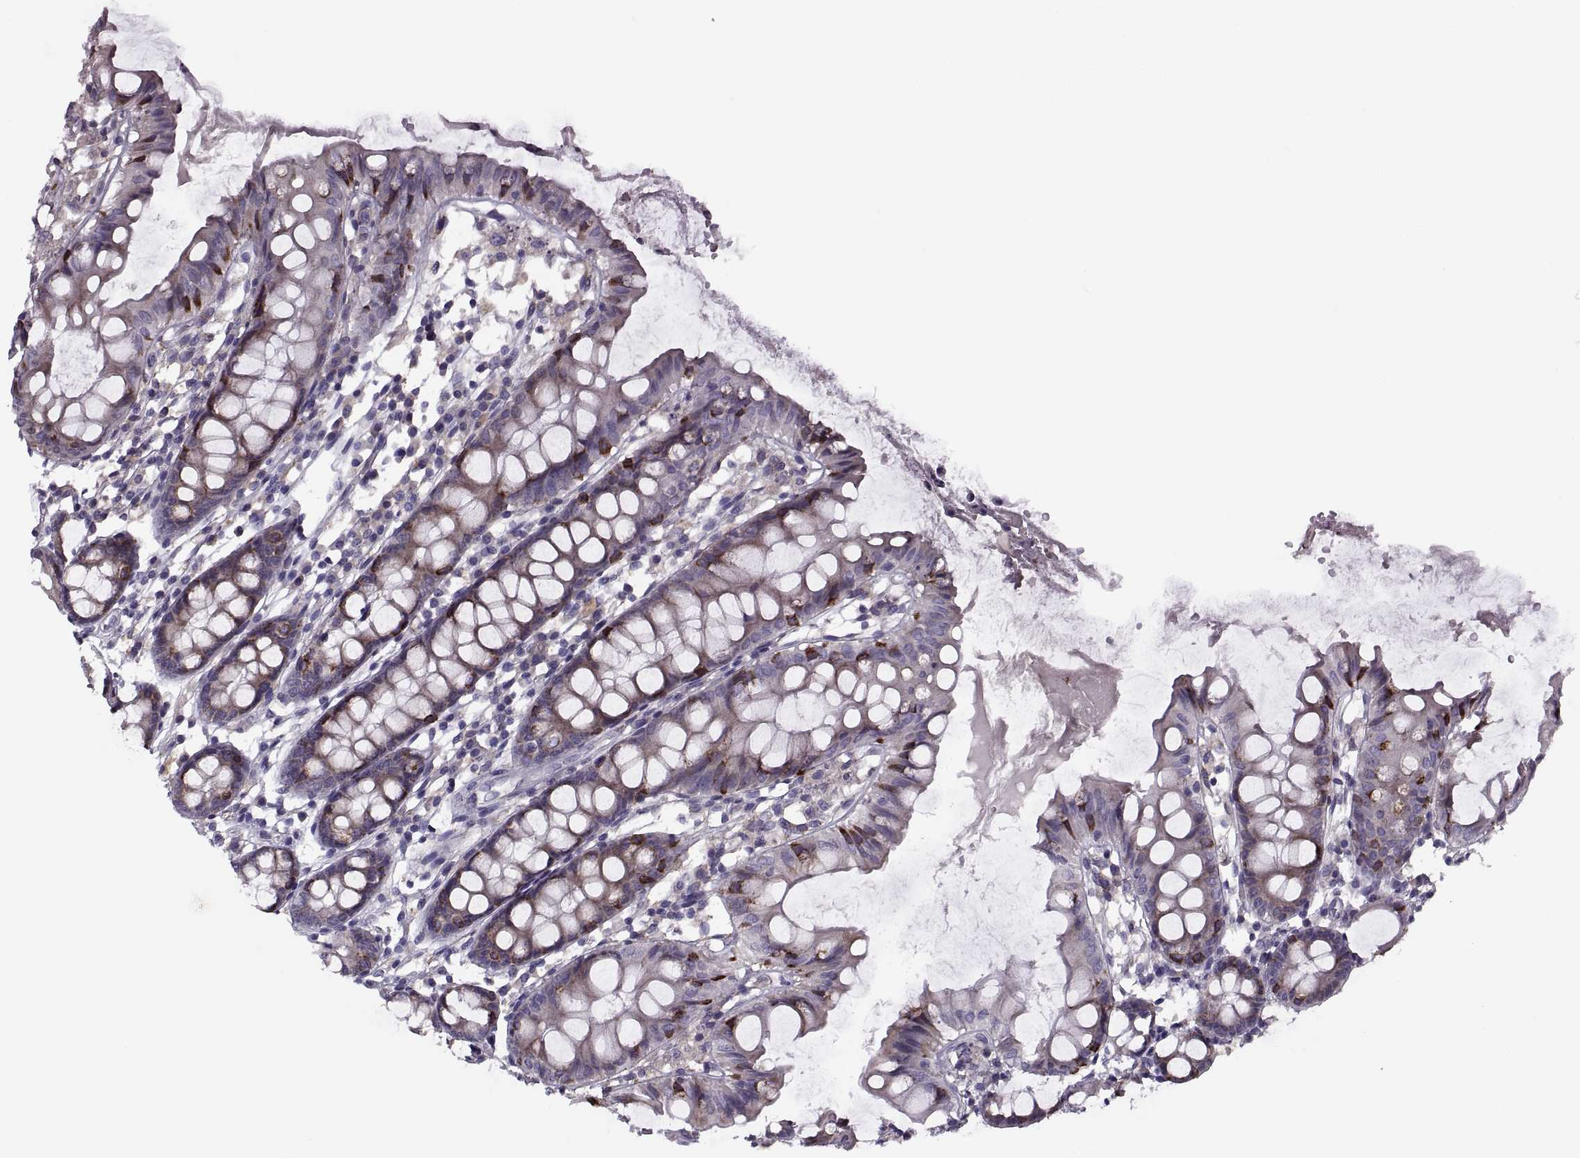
{"staining": {"intensity": "negative", "quantity": "none", "location": "none"}, "tissue": "colon", "cell_type": "Endothelial cells", "image_type": "normal", "snomed": [{"axis": "morphology", "description": "Normal tissue, NOS"}, {"axis": "topography", "description": "Colon"}], "caption": "This is an immunohistochemistry (IHC) photomicrograph of normal colon. There is no positivity in endothelial cells.", "gene": "LETM2", "patient": {"sex": "female", "age": 84}}